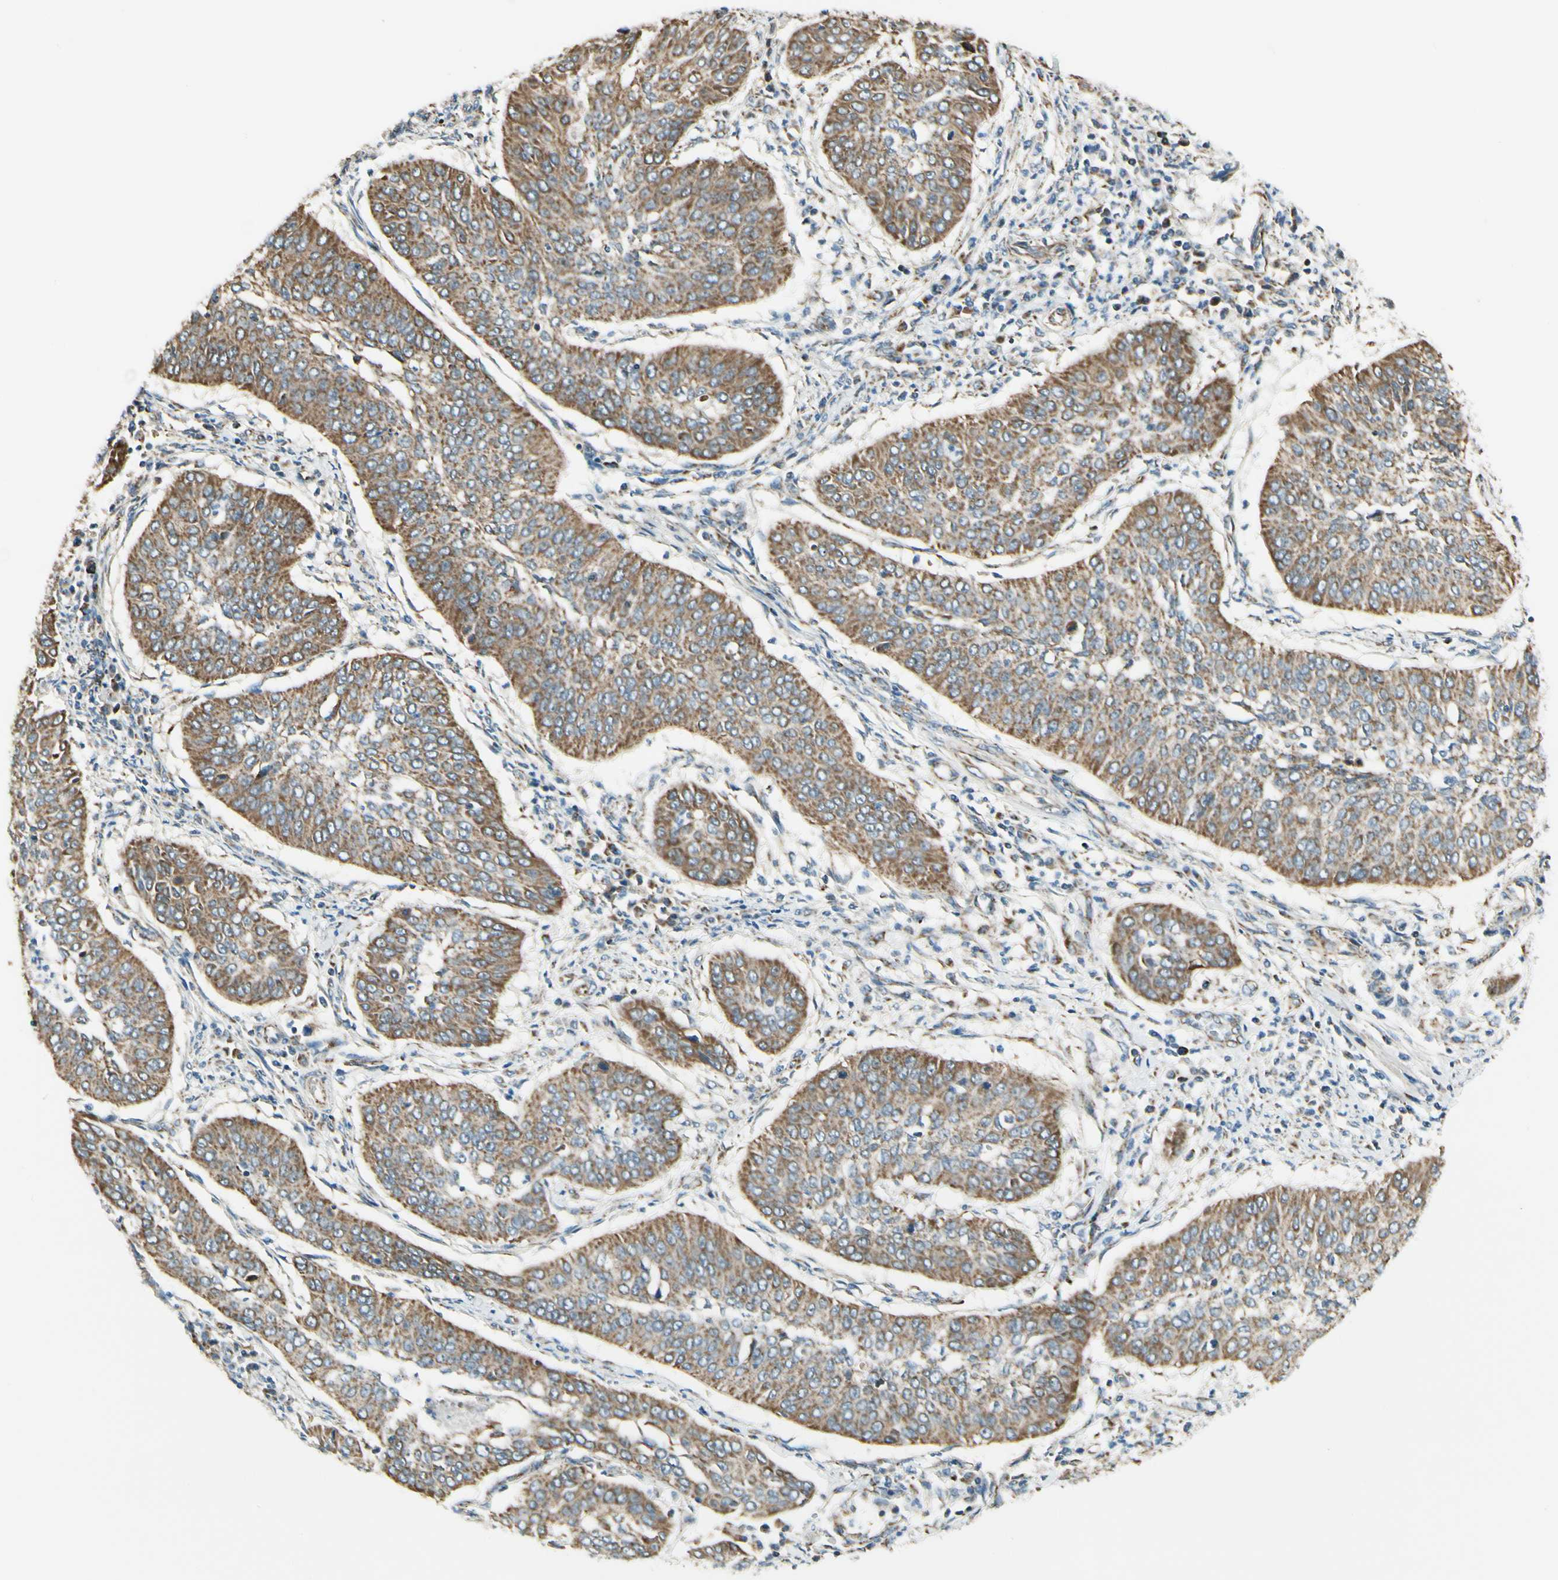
{"staining": {"intensity": "moderate", "quantity": ">75%", "location": "cytoplasmic/membranous"}, "tissue": "cervical cancer", "cell_type": "Tumor cells", "image_type": "cancer", "snomed": [{"axis": "morphology", "description": "Normal tissue, NOS"}, {"axis": "morphology", "description": "Squamous cell carcinoma, NOS"}, {"axis": "topography", "description": "Cervix"}], "caption": "A micrograph of cervical squamous cell carcinoma stained for a protein exhibits moderate cytoplasmic/membranous brown staining in tumor cells.", "gene": "EPHB3", "patient": {"sex": "female", "age": 39}}